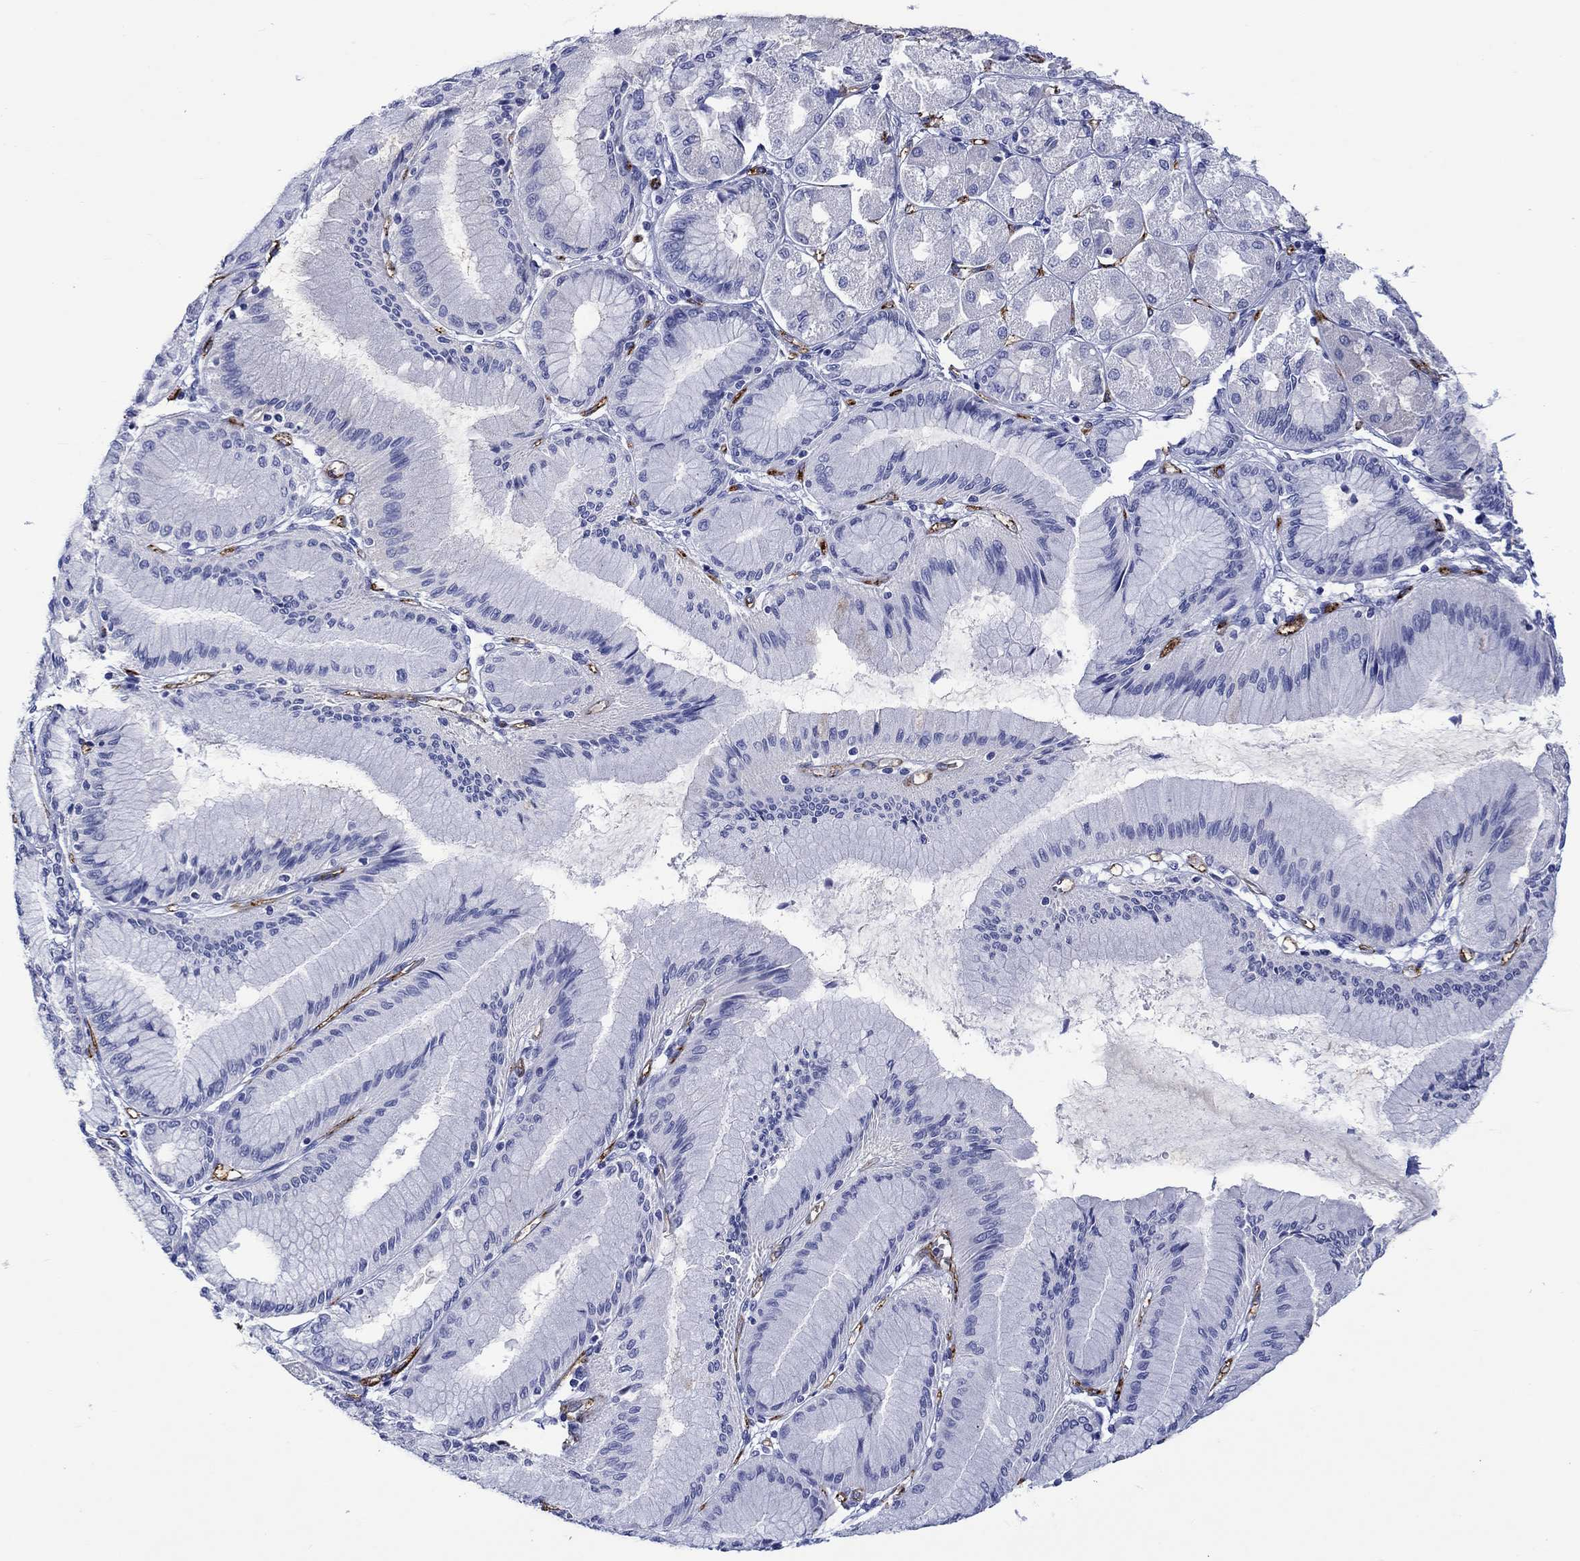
{"staining": {"intensity": "negative", "quantity": "none", "location": "none"}, "tissue": "stomach cancer", "cell_type": "Tumor cells", "image_type": "cancer", "snomed": [{"axis": "morphology", "description": "Normal tissue, NOS"}, {"axis": "morphology", "description": "Adenocarcinoma, NOS"}, {"axis": "morphology", "description": "Adenocarcinoma, High grade"}, {"axis": "topography", "description": "Stomach, upper"}, {"axis": "topography", "description": "Stomach"}], "caption": "Human stomach adenocarcinoma stained for a protein using immunohistochemistry demonstrates no positivity in tumor cells.", "gene": "CACNG3", "patient": {"sex": "female", "age": 65}}